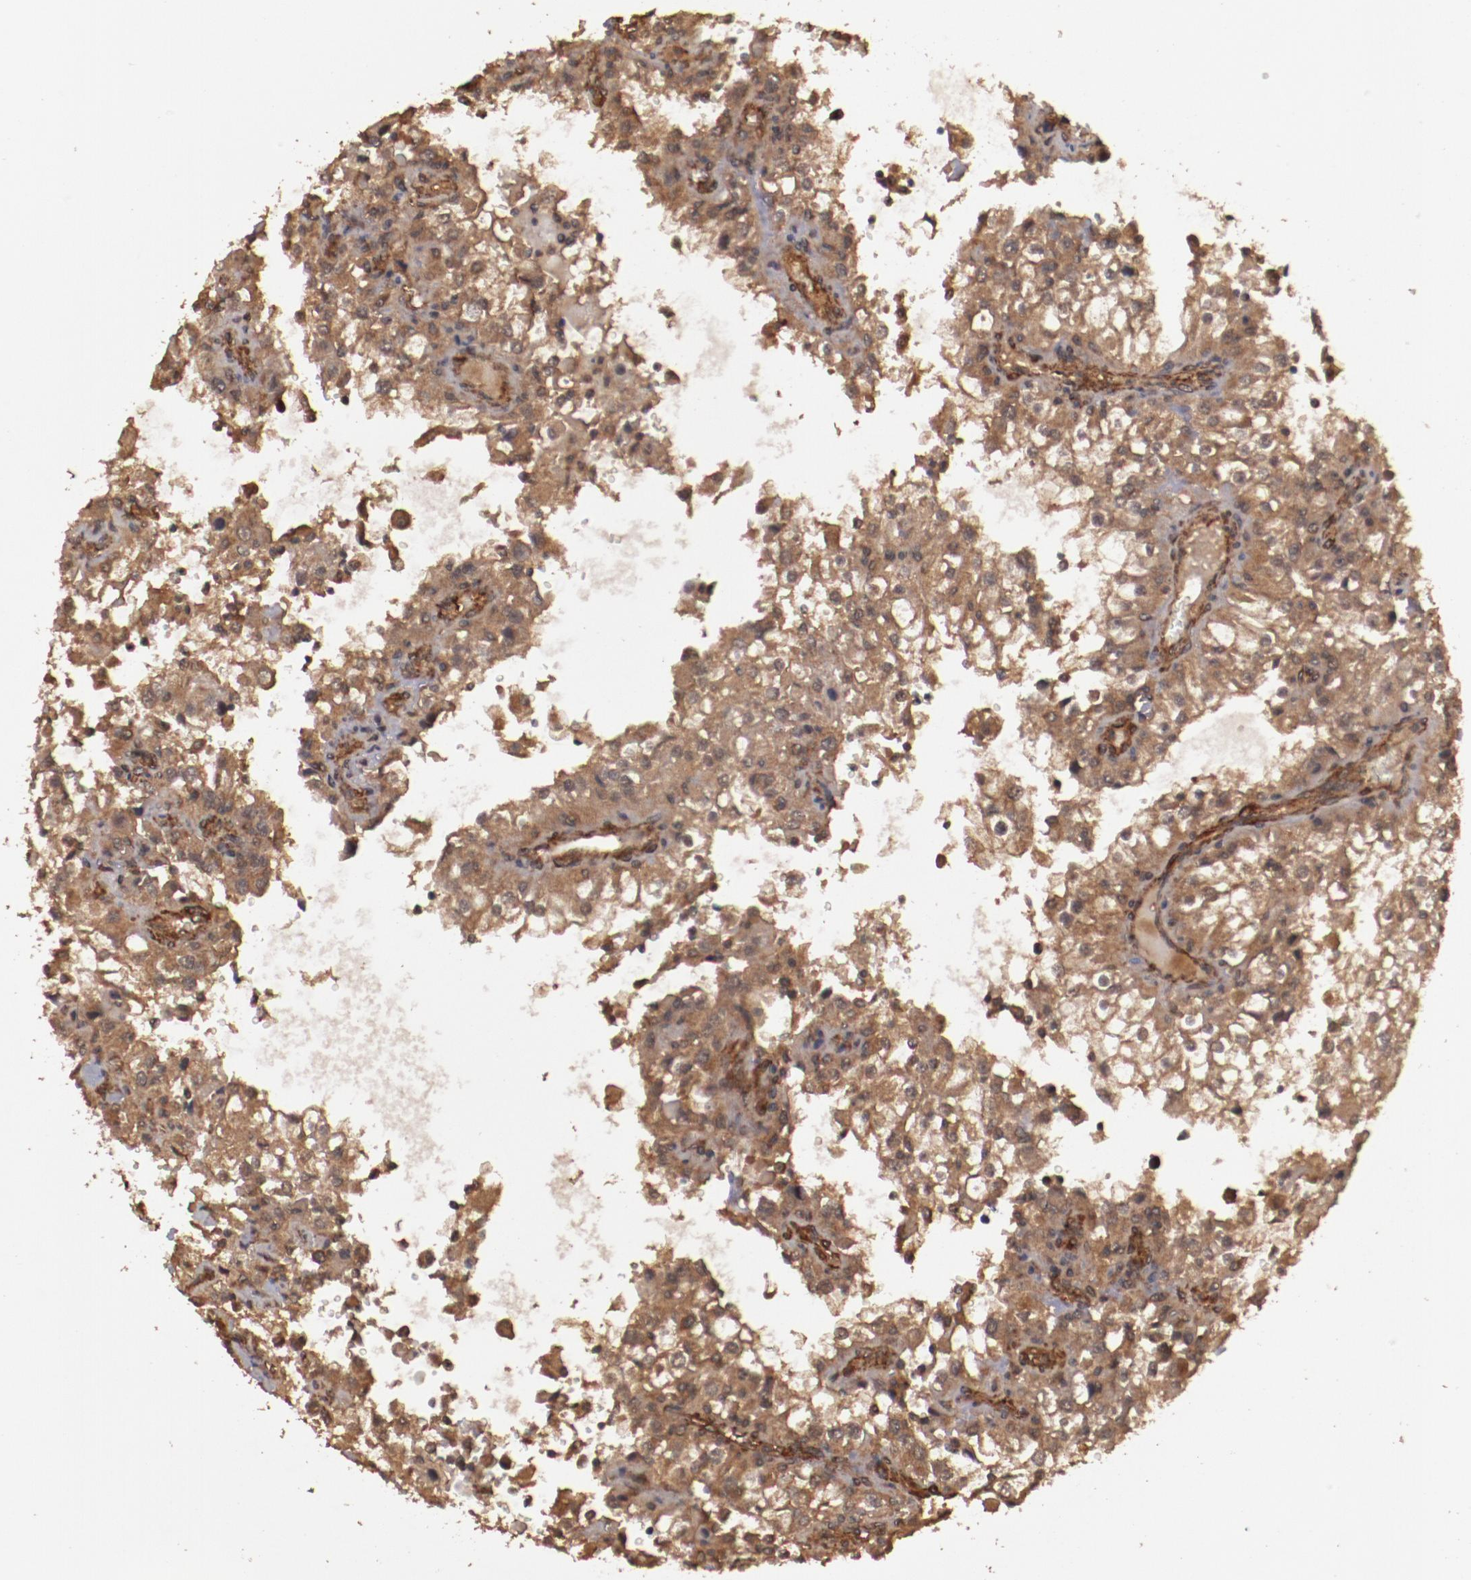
{"staining": {"intensity": "strong", "quantity": ">75%", "location": "cytoplasmic/membranous"}, "tissue": "renal cancer", "cell_type": "Tumor cells", "image_type": "cancer", "snomed": [{"axis": "morphology", "description": "Adenocarcinoma, NOS"}, {"axis": "topography", "description": "Kidney"}], "caption": "High-power microscopy captured an immunohistochemistry histopathology image of adenocarcinoma (renal), revealing strong cytoplasmic/membranous positivity in about >75% of tumor cells. (brown staining indicates protein expression, while blue staining denotes nuclei).", "gene": "TXNDC16", "patient": {"sex": "female", "age": 52}}